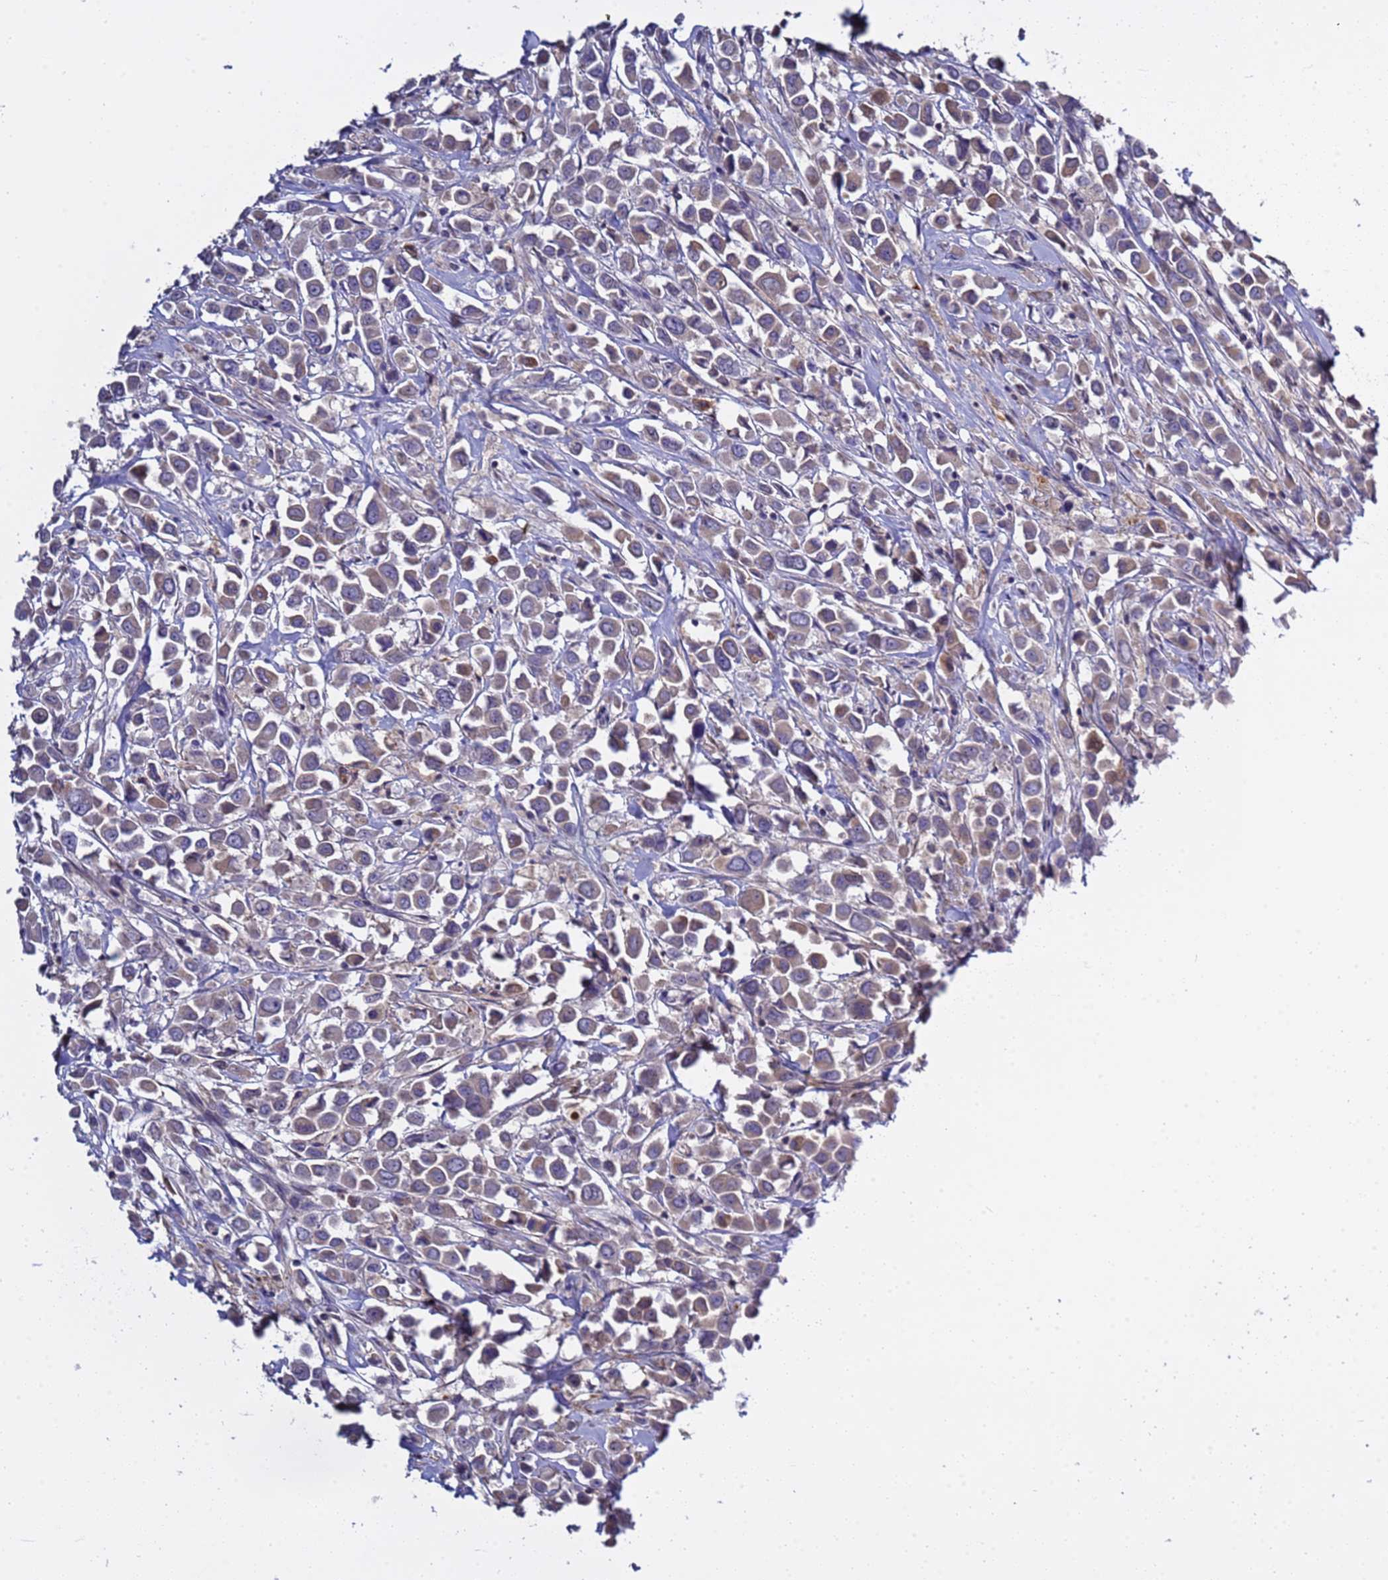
{"staining": {"intensity": "weak", "quantity": "25%-75%", "location": "cytoplasmic/membranous"}, "tissue": "breast cancer", "cell_type": "Tumor cells", "image_type": "cancer", "snomed": [{"axis": "morphology", "description": "Duct carcinoma"}, {"axis": "topography", "description": "Breast"}], "caption": "Immunohistochemistry (IHC) histopathology image of human breast cancer (invasive ductal carcinoma) stained for a protein (brown), which exhibits low levels of weak cytoplasmic/membranous positivity in about 25%-75% of tumor cells.", "gene": "ELMOD2", "patient": {"sex": "female", "age": 61}}